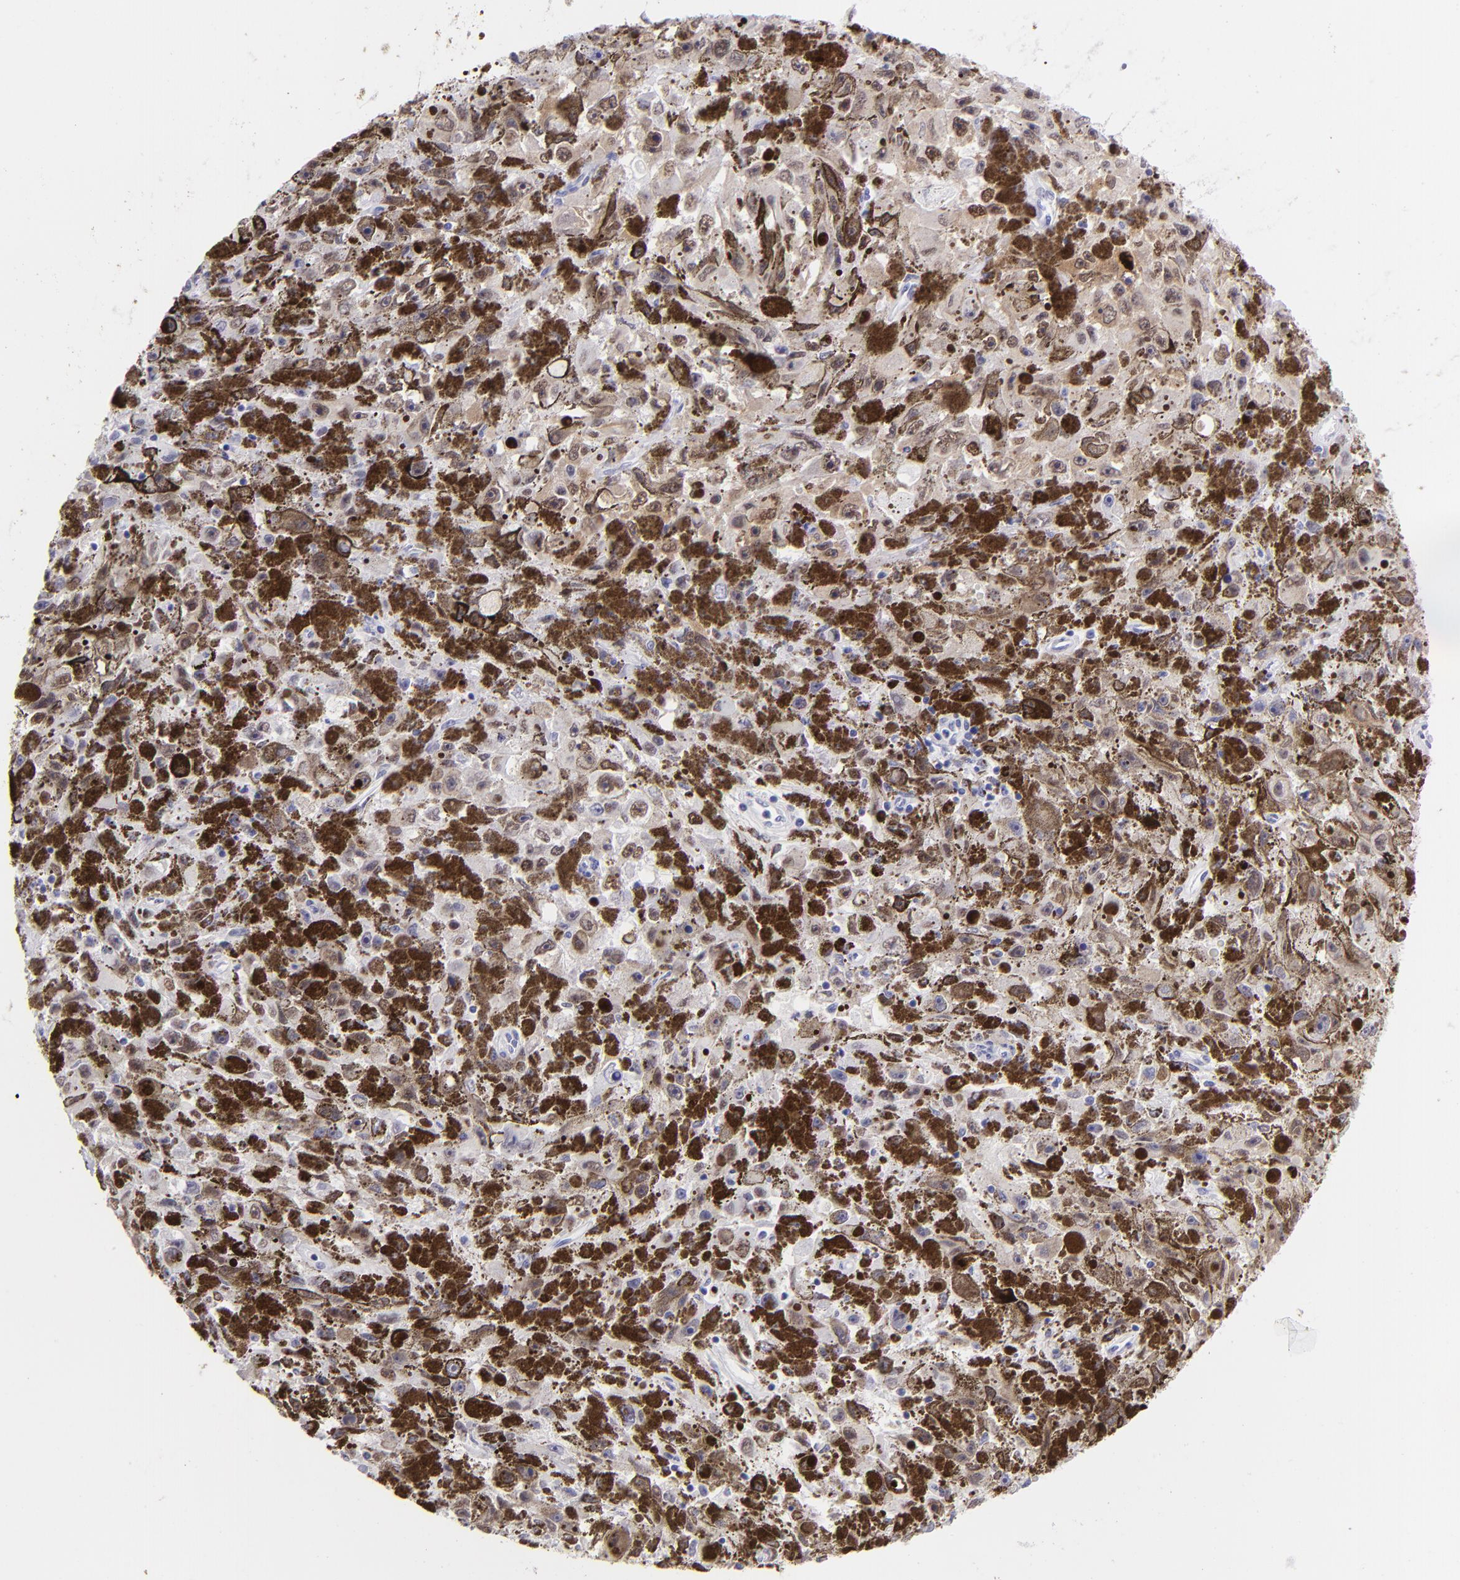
{"staining": {"intensity": "moderate", "quantity": "25%-75%", "location": "nuclear"}, "tissue": "melanoma", "cell_type": "Tumor cells", "image_type": "cancer", "snomed": [{"axis": "morphology", "description": "Malignant melanoma, NOS"}, {"axis": "topography", "description": "Skin"}], "caption": "This micrograph reveals immunohistochemistry (IHC) staining of human melanoma, with medium moderate nuclear positivity in approximately 25%-75% of tumor cells.", "gene": "MITF", "patient": {"sex": "female", "age": 104}}